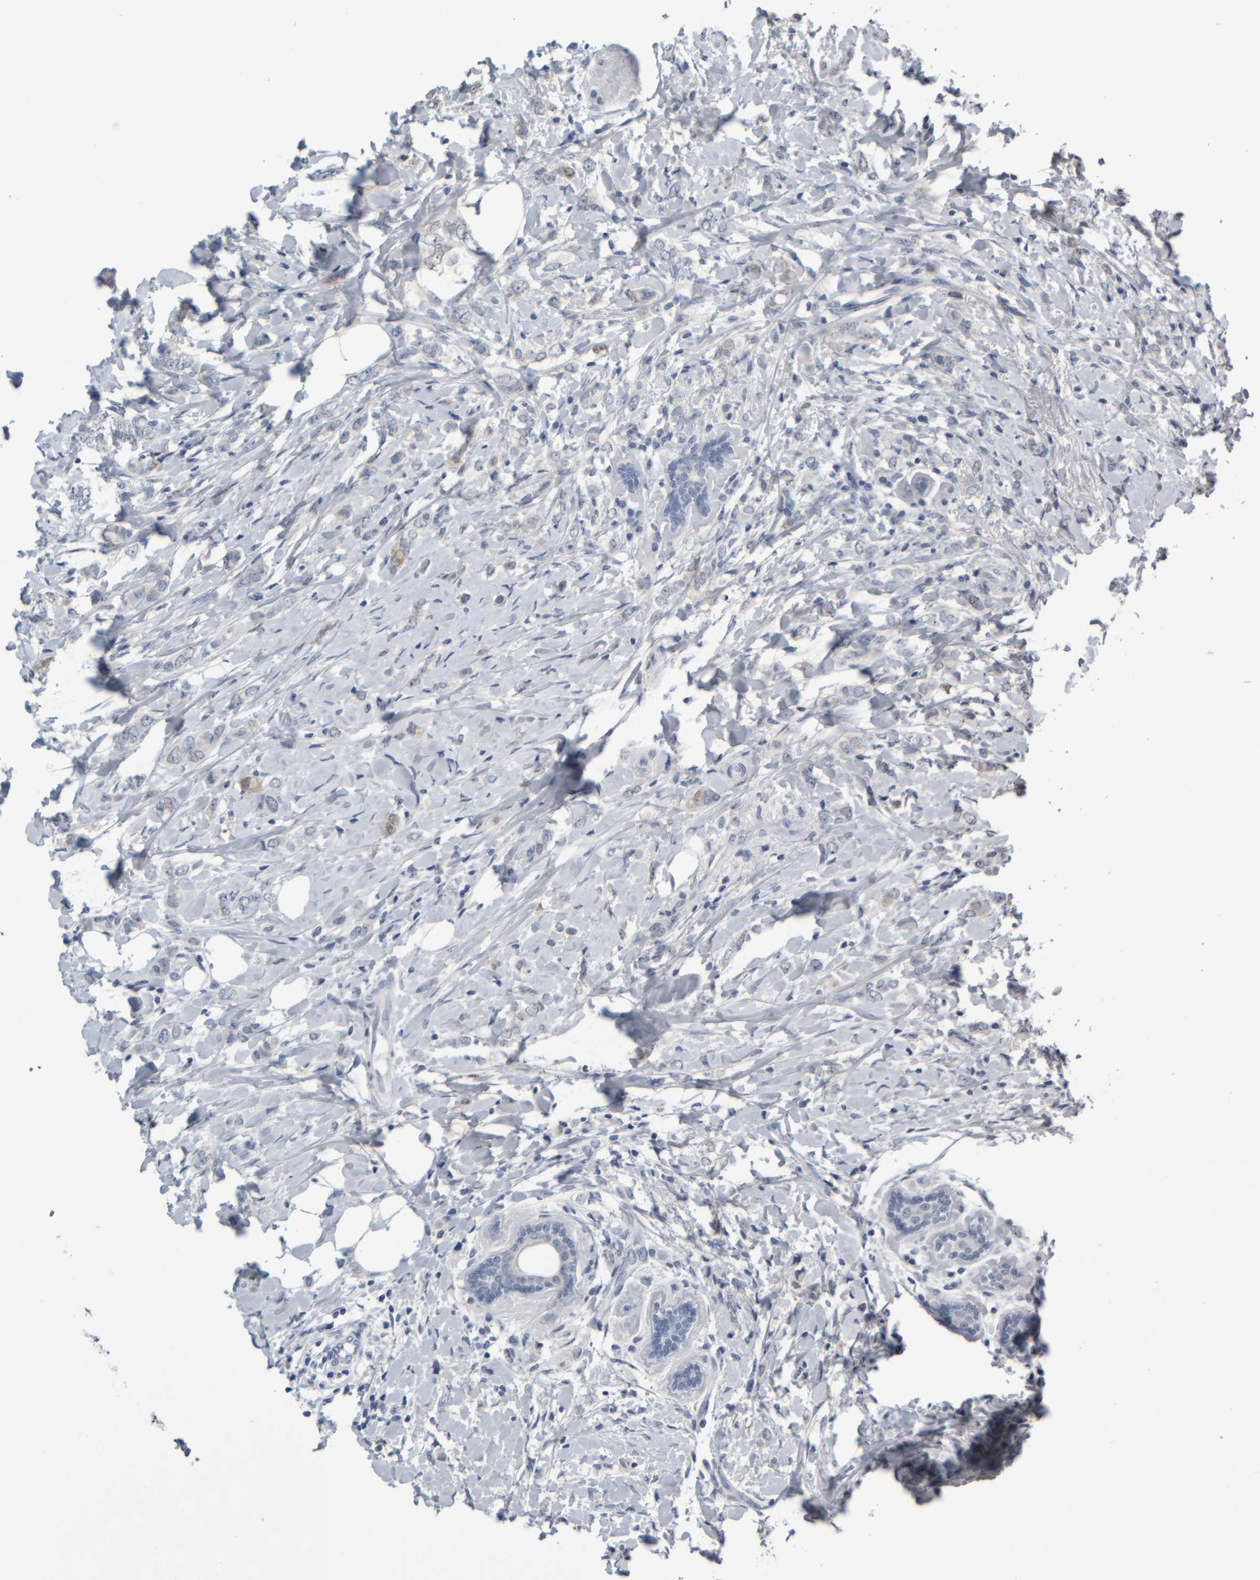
{"staining": {"intensity": "negative", "quantity": "none", "location": "none"}, "tissue": "breast cancer", "cell_type": "Tumor cells", "image_type": "cancer", "snomed": [{"axis": "morphology", "description": "Normal tissue, NOS"}, {"axis": "morphology", "description": "Lobular carcinoma"}, {"axis": "topography", "description": "Breast"}], "caption": "Tumor cells show no significant positivity in breast lobular carcinoma.", "gene": "COL14A1", "patient": {"sex": "female", "age": 47}}